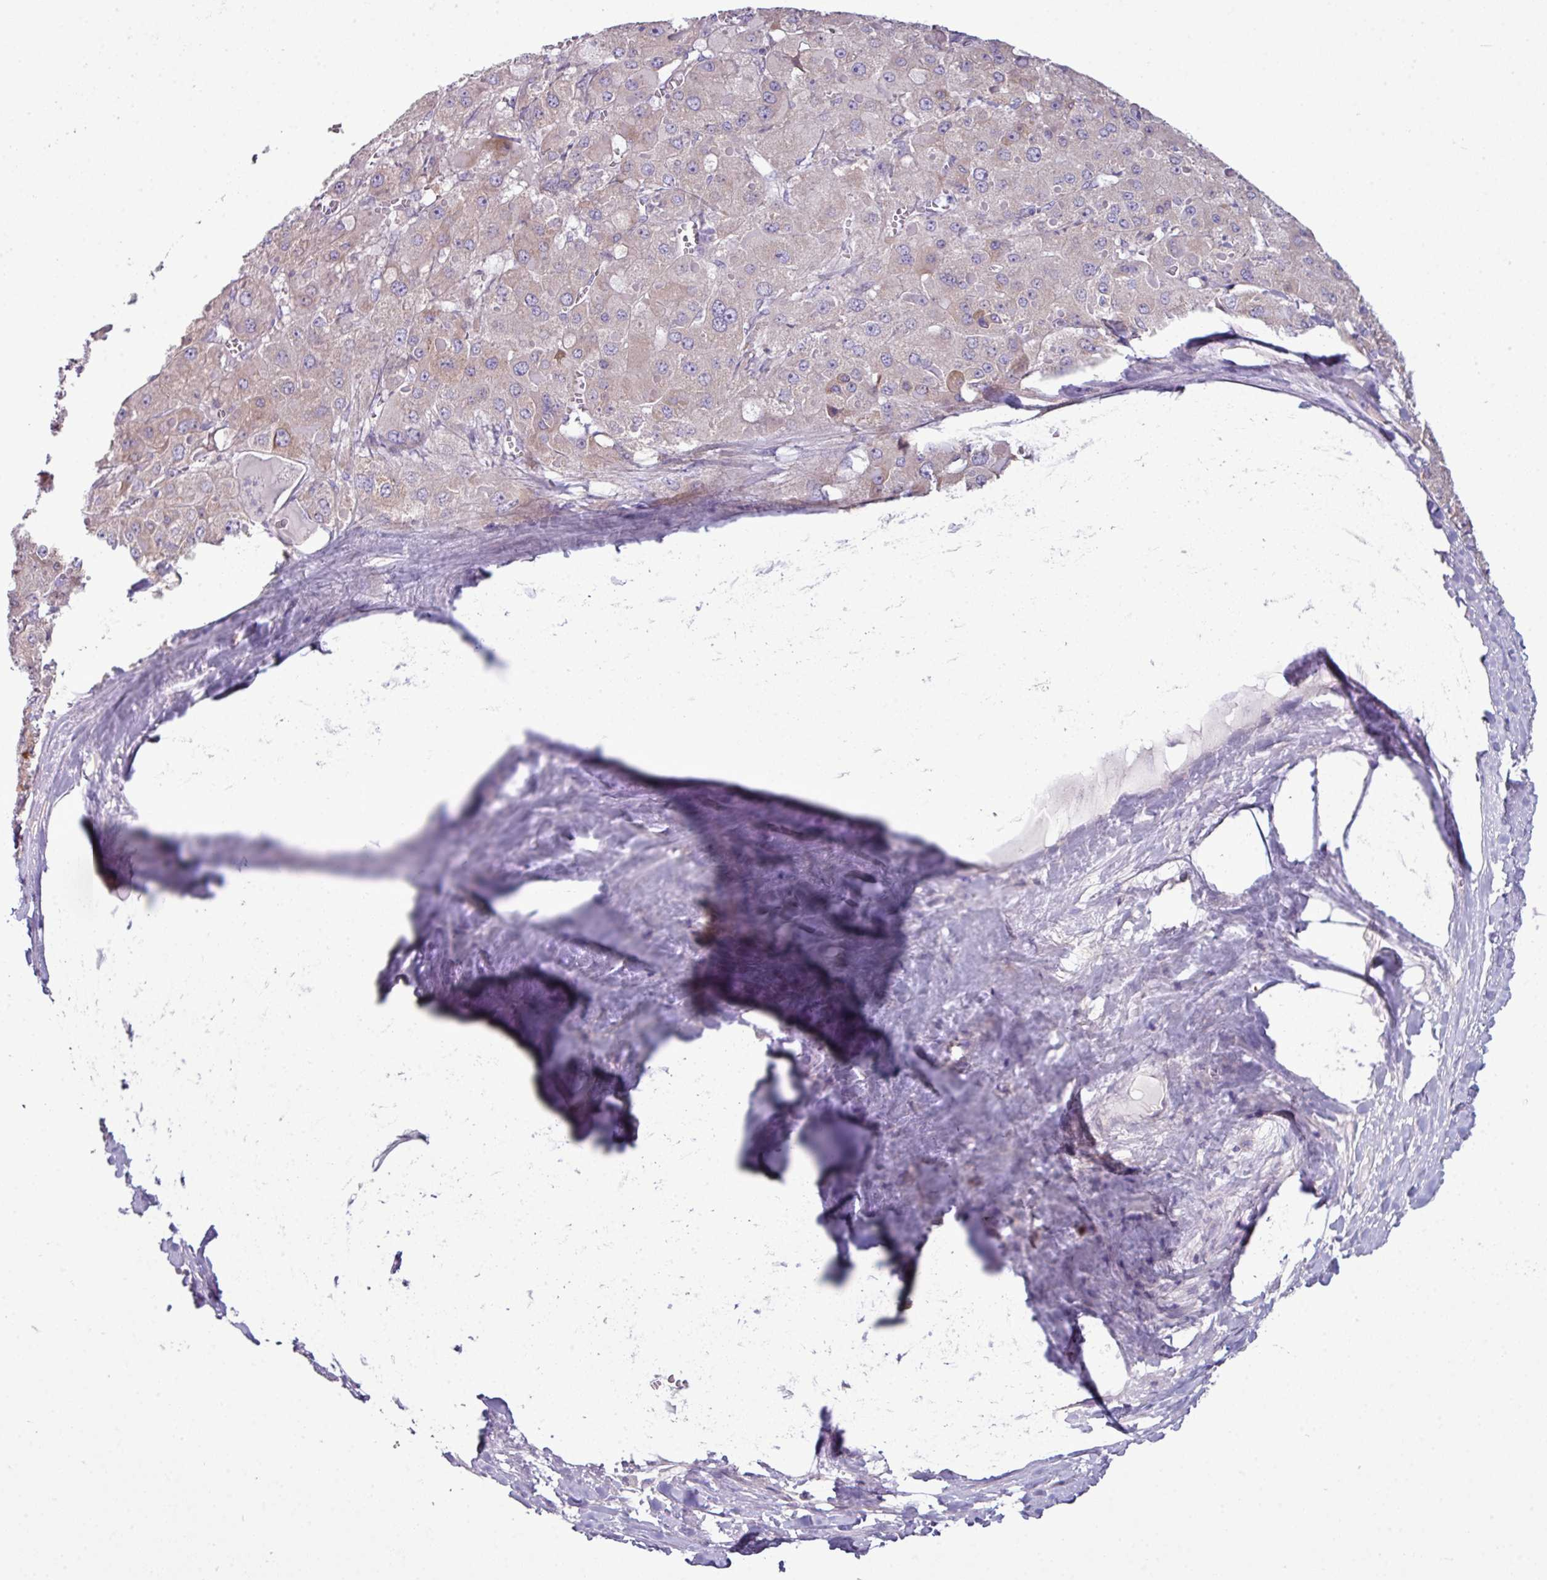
{"staining": {"intensity": "weak", "quantity": "<25%", "location": "cytoplasmic/membranous"}, "tissue": "liver cancer", "cell_type": "Tumor cells", "image_type": "cancer", "snomed": [{"axis": "morphology", "description": "Carcinoma, Hepatocellular, NOS"}, {"axis": "topography", "description": "Liver"}], "caption": "There is no significant positivity in tumor cells of liver hepatocellular carcinoma. (DAB (3,3'-diaminobenzidine) immunohistochemistry (IHC) visualized using brightfield microscopy, high magnification).", "gene": "AGAP5", "patient": {"sex": "female", "age": 73}}